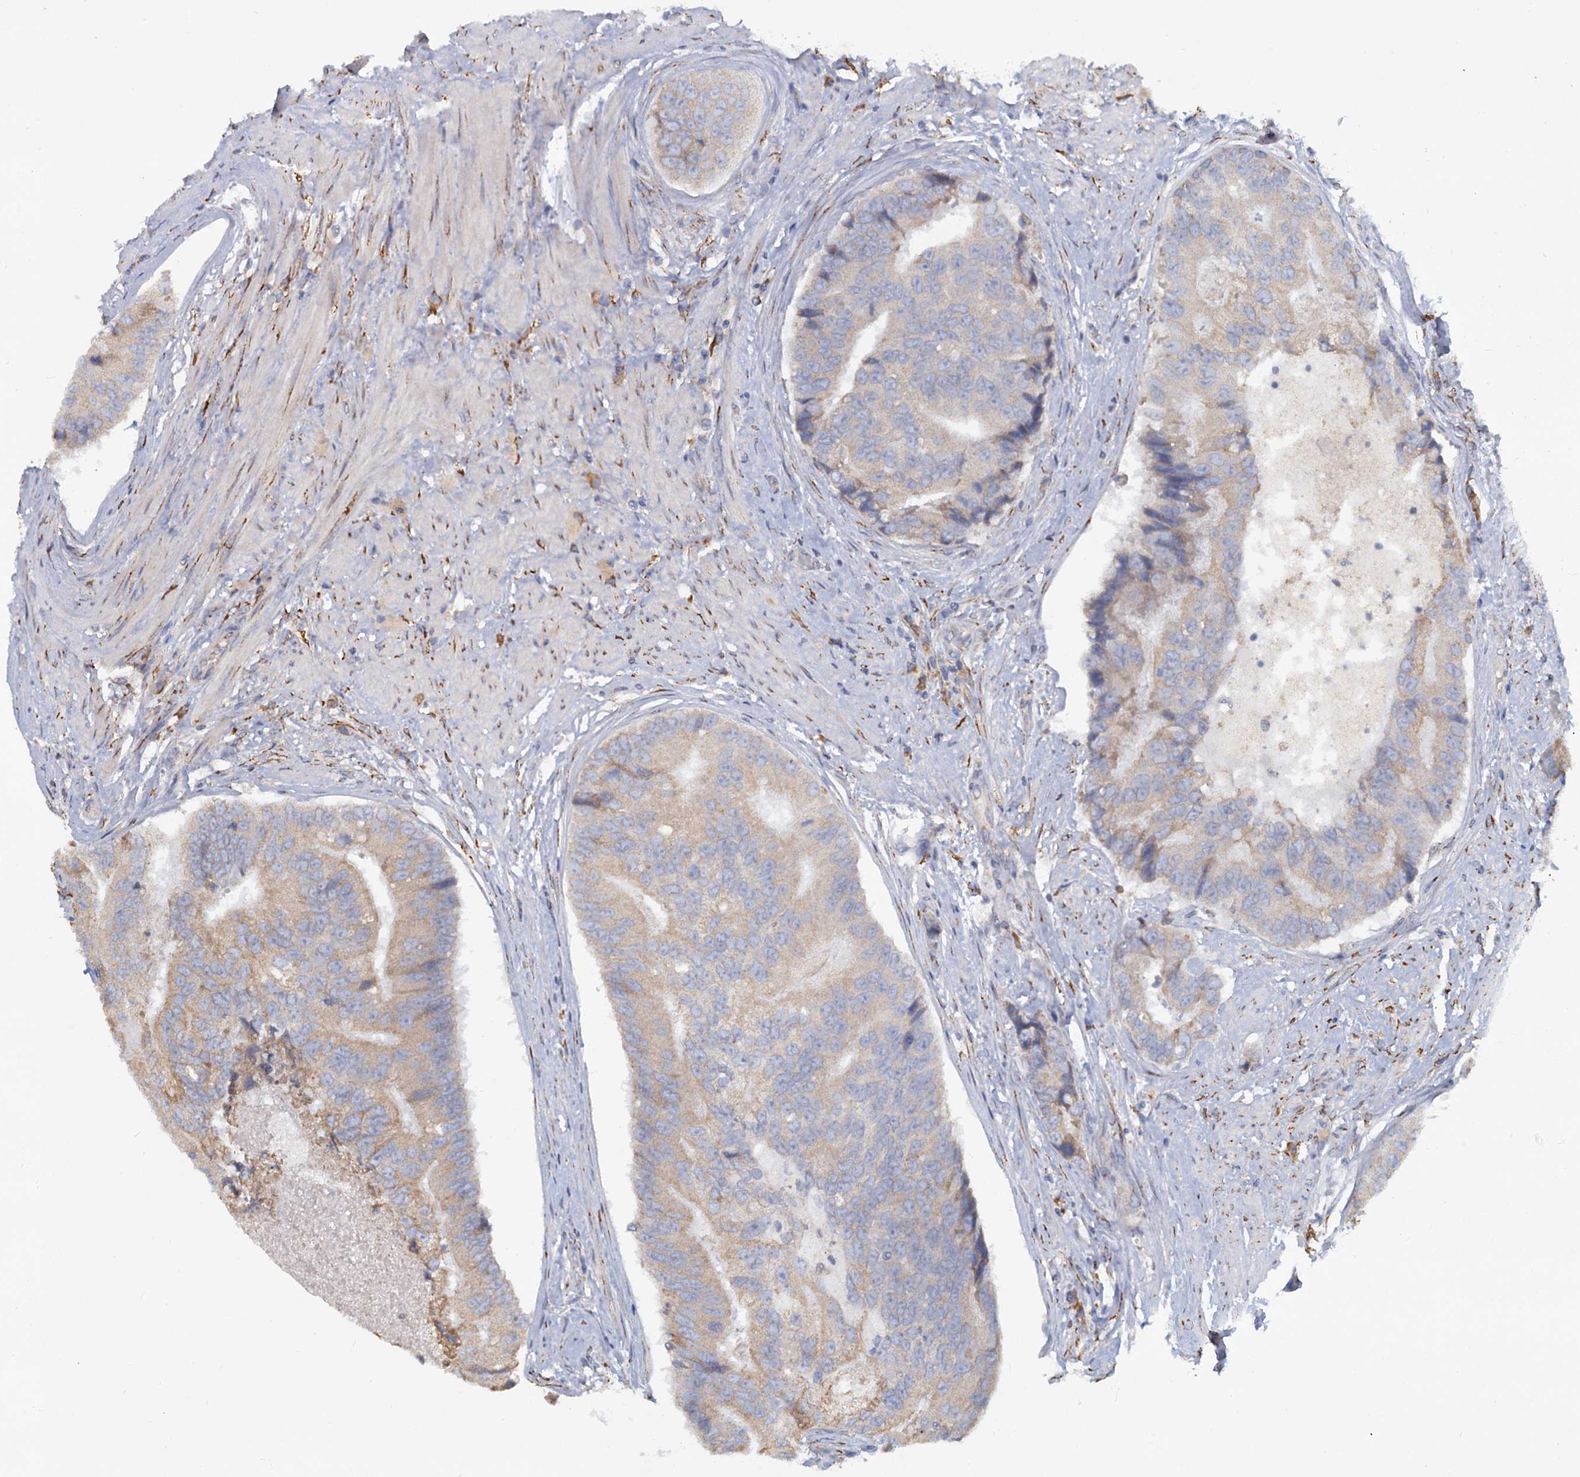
{"staining": {"intensity": "weak", "quantity": ">75%", "location": "cytoplasmic/membranous"}, "tissue": "prostate cancer", "cell_type": "Tumor cells", "image_type": "cancer", "snomed": [{"axis": "morphology", "description": "Adenocarcinoma, High grade"}, {"axis": "topography", "description": "Prostate"}], "caption": "Prostate high-grade adenocarcinoma tissue exhibits weak cytoplasmic/membranous expression in about >75% of tumor cells, visualized by immunohistochemistry.", "gene": "LRRC51", "patient": {"sex": "male", "age": 70}}